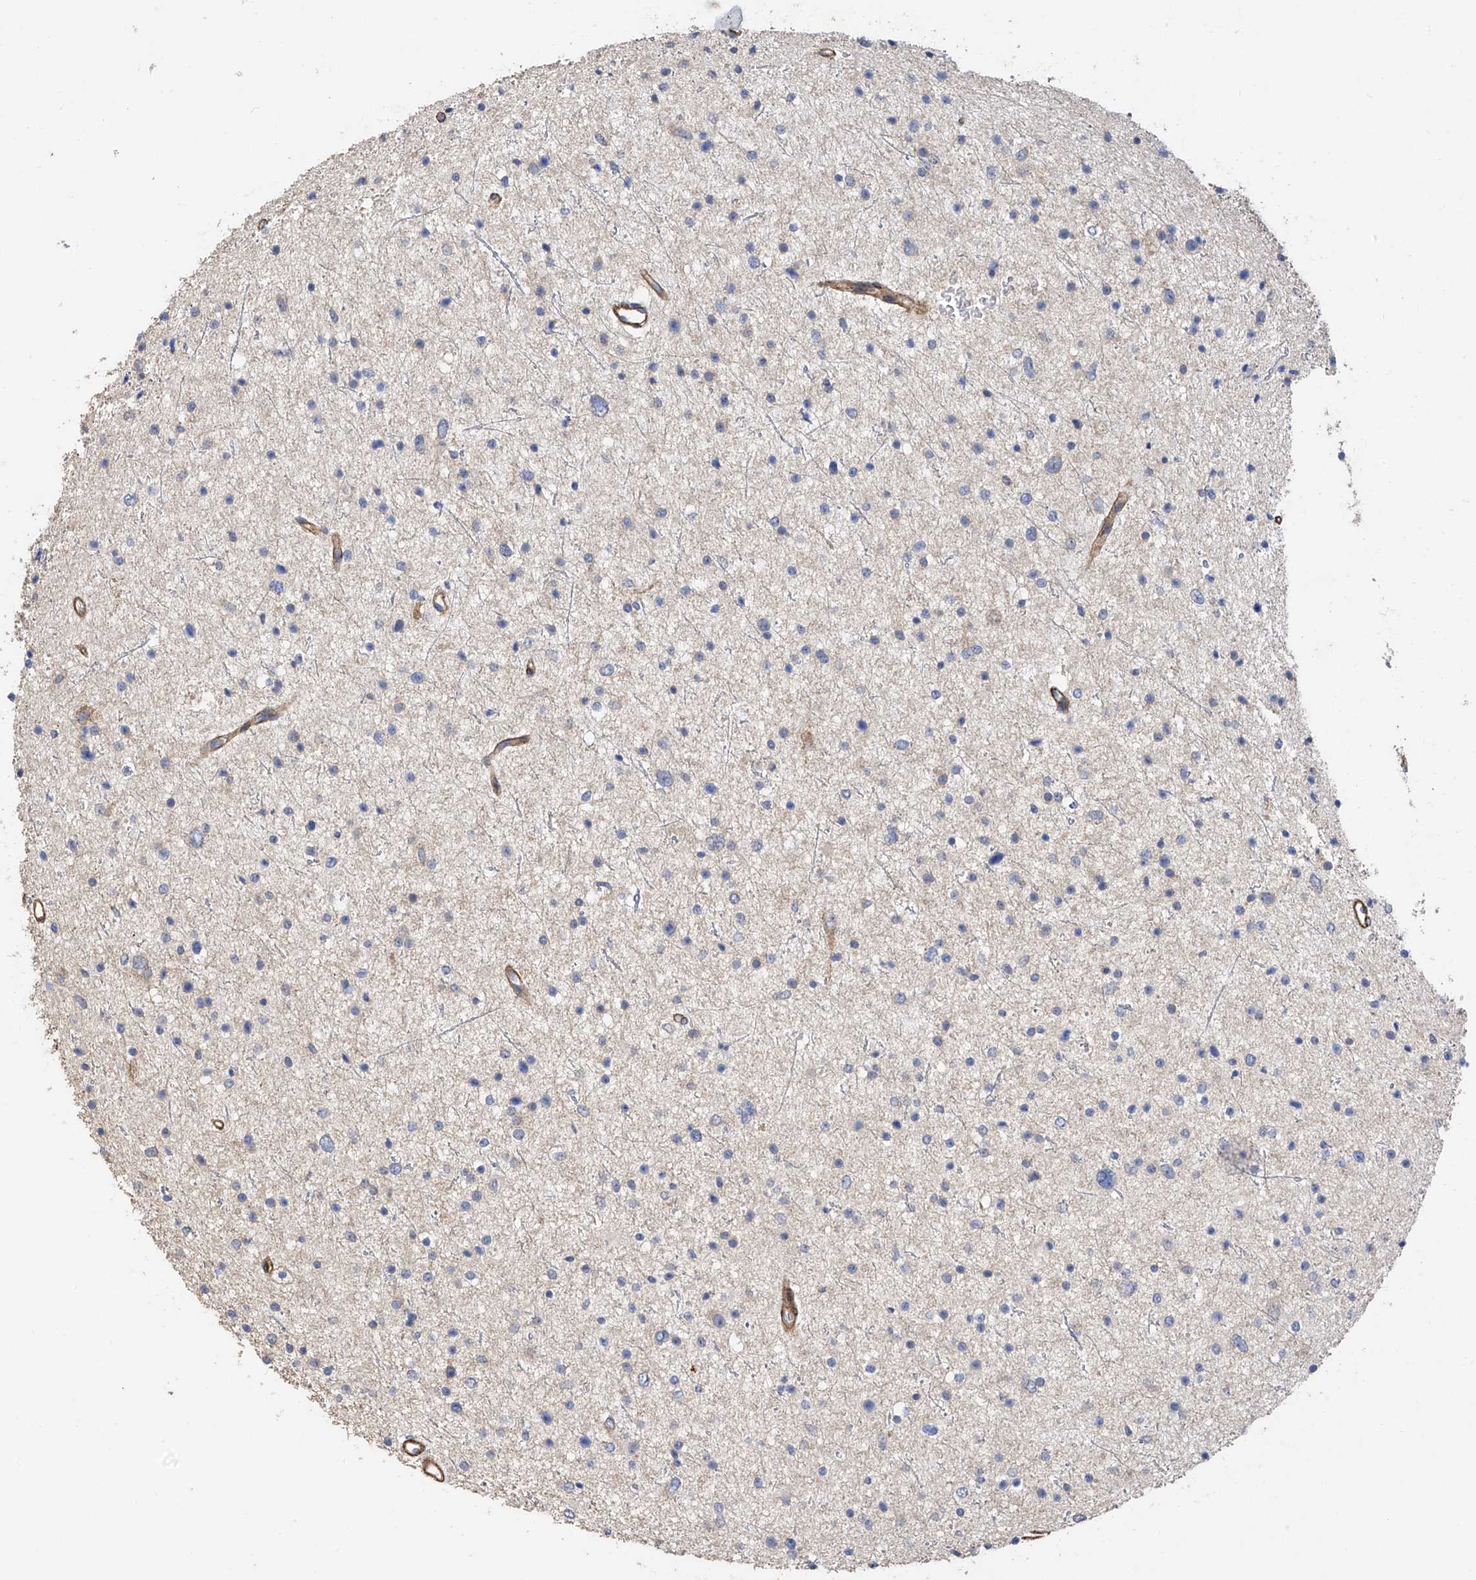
{"staining": {"intensity": "negative", "quantity": "none", "location": "none"}, "tissue": "glioma", "cell_type": "Tumor cells", "image_type": "cancer", "snomed": [{"axis": "morphology", "description": "Glioma, malignant, Low grade"}, {"axis": "topography", "description": "Brain"}], "caption": "A micrograph of human low-grade glioma (malignant) is negative for staining in tumor cells.", "gene": "SLC43A3", "patient": {"sex": "female", "age": 37}}